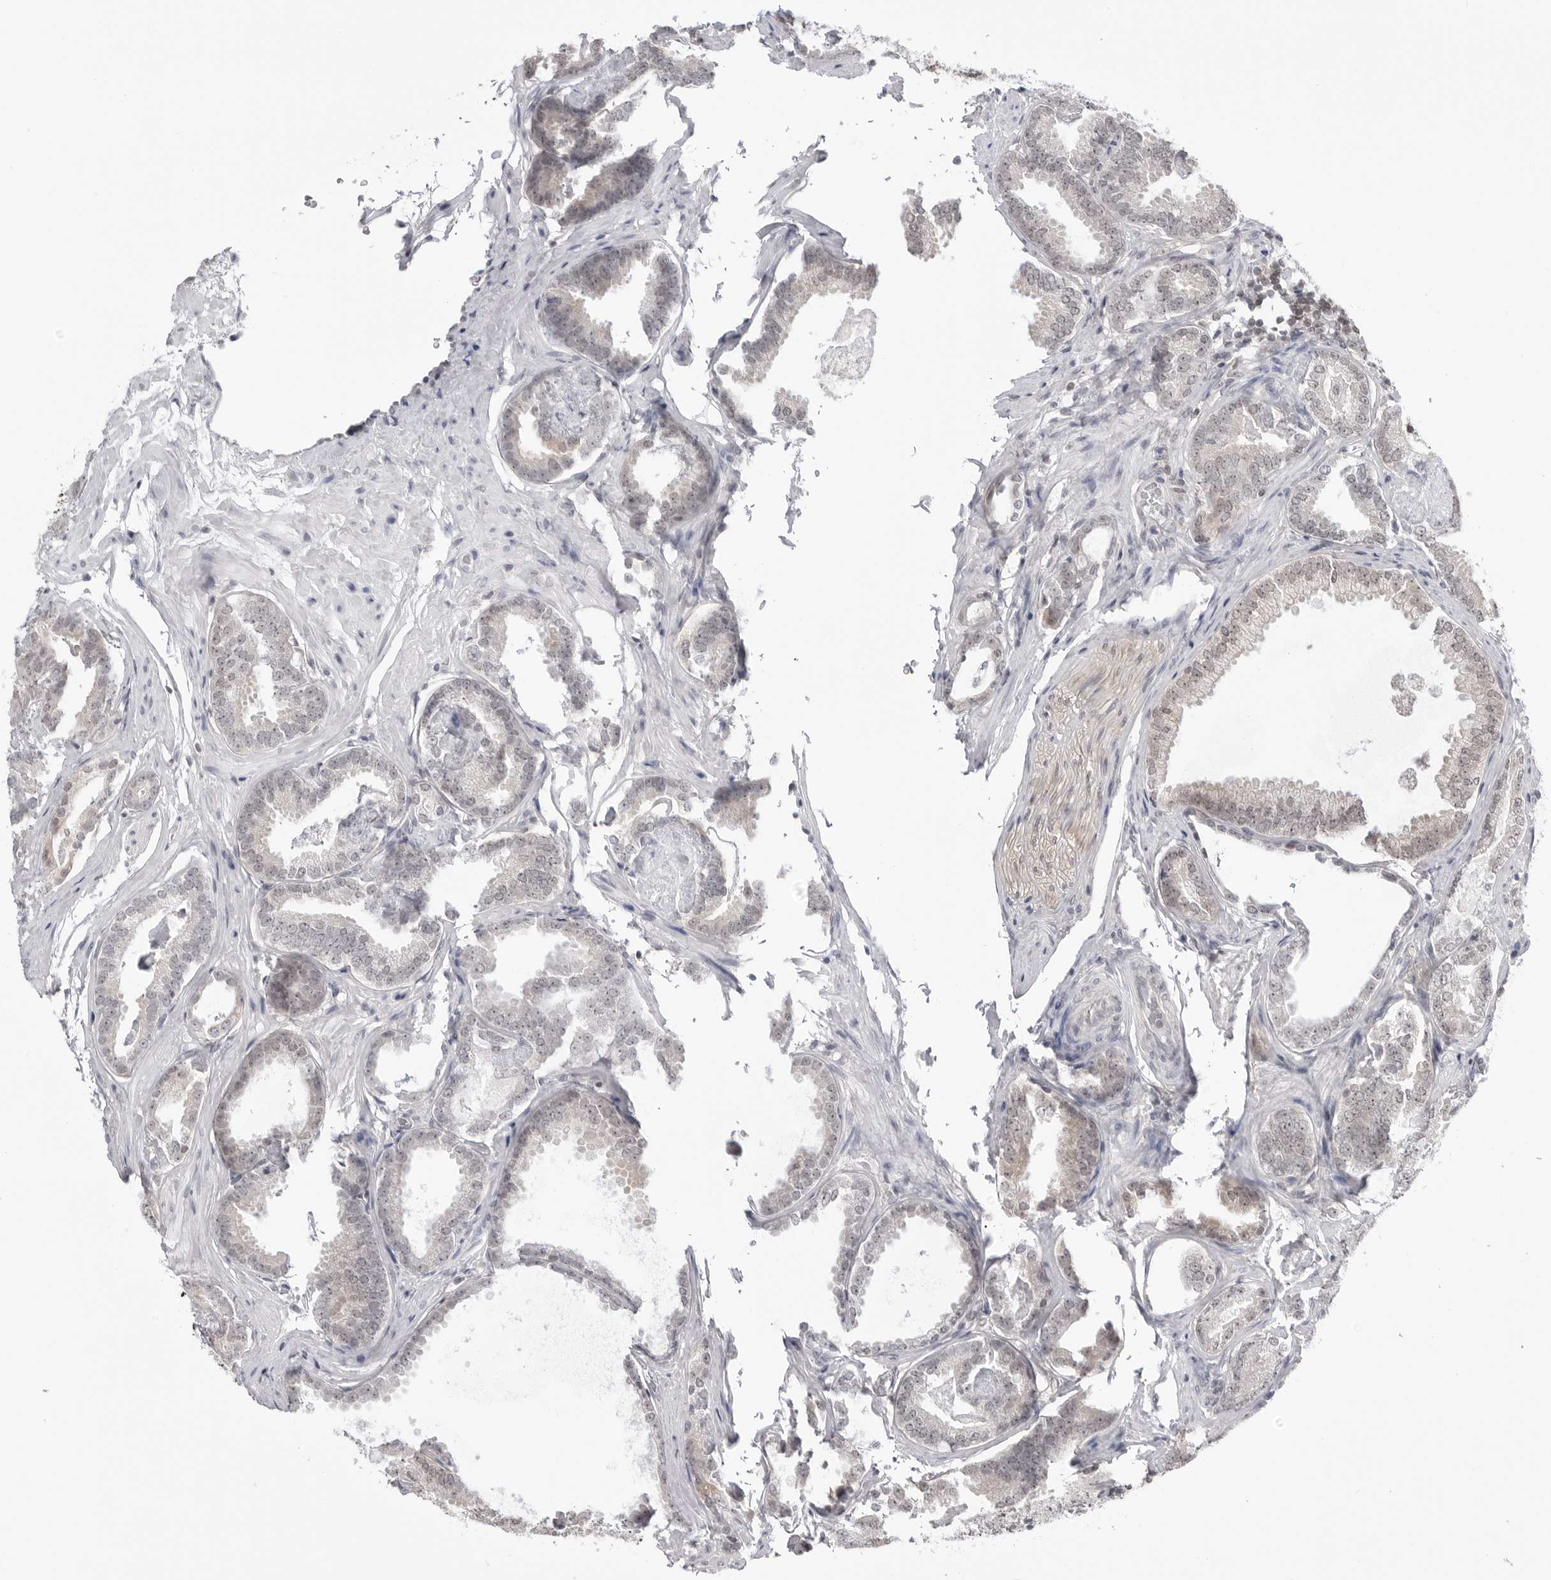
{"staining": {"intensity": "moderate", "quantity": "<25%", "location": "cytoplasmic/membranous,nuclear"}, "tissue": "prostate cancer", "cell_type": "Tumor cells", "image_type": "cancer", "snomed": [{"axis": "morphology", "description": "Adenocarcinoma, Low grade"}, {"axis": "topography", "description": "Prostate"}], "caption": "A photomicrograph showing moderate cytoplasmic/membranous and nuclear expression in approximately <25% of tumor cells in prostate cancer, as visualized by brown immunohistochemical staining.", "gene": "YWHAG", "patient": {"sex": "male", "age": 71}}